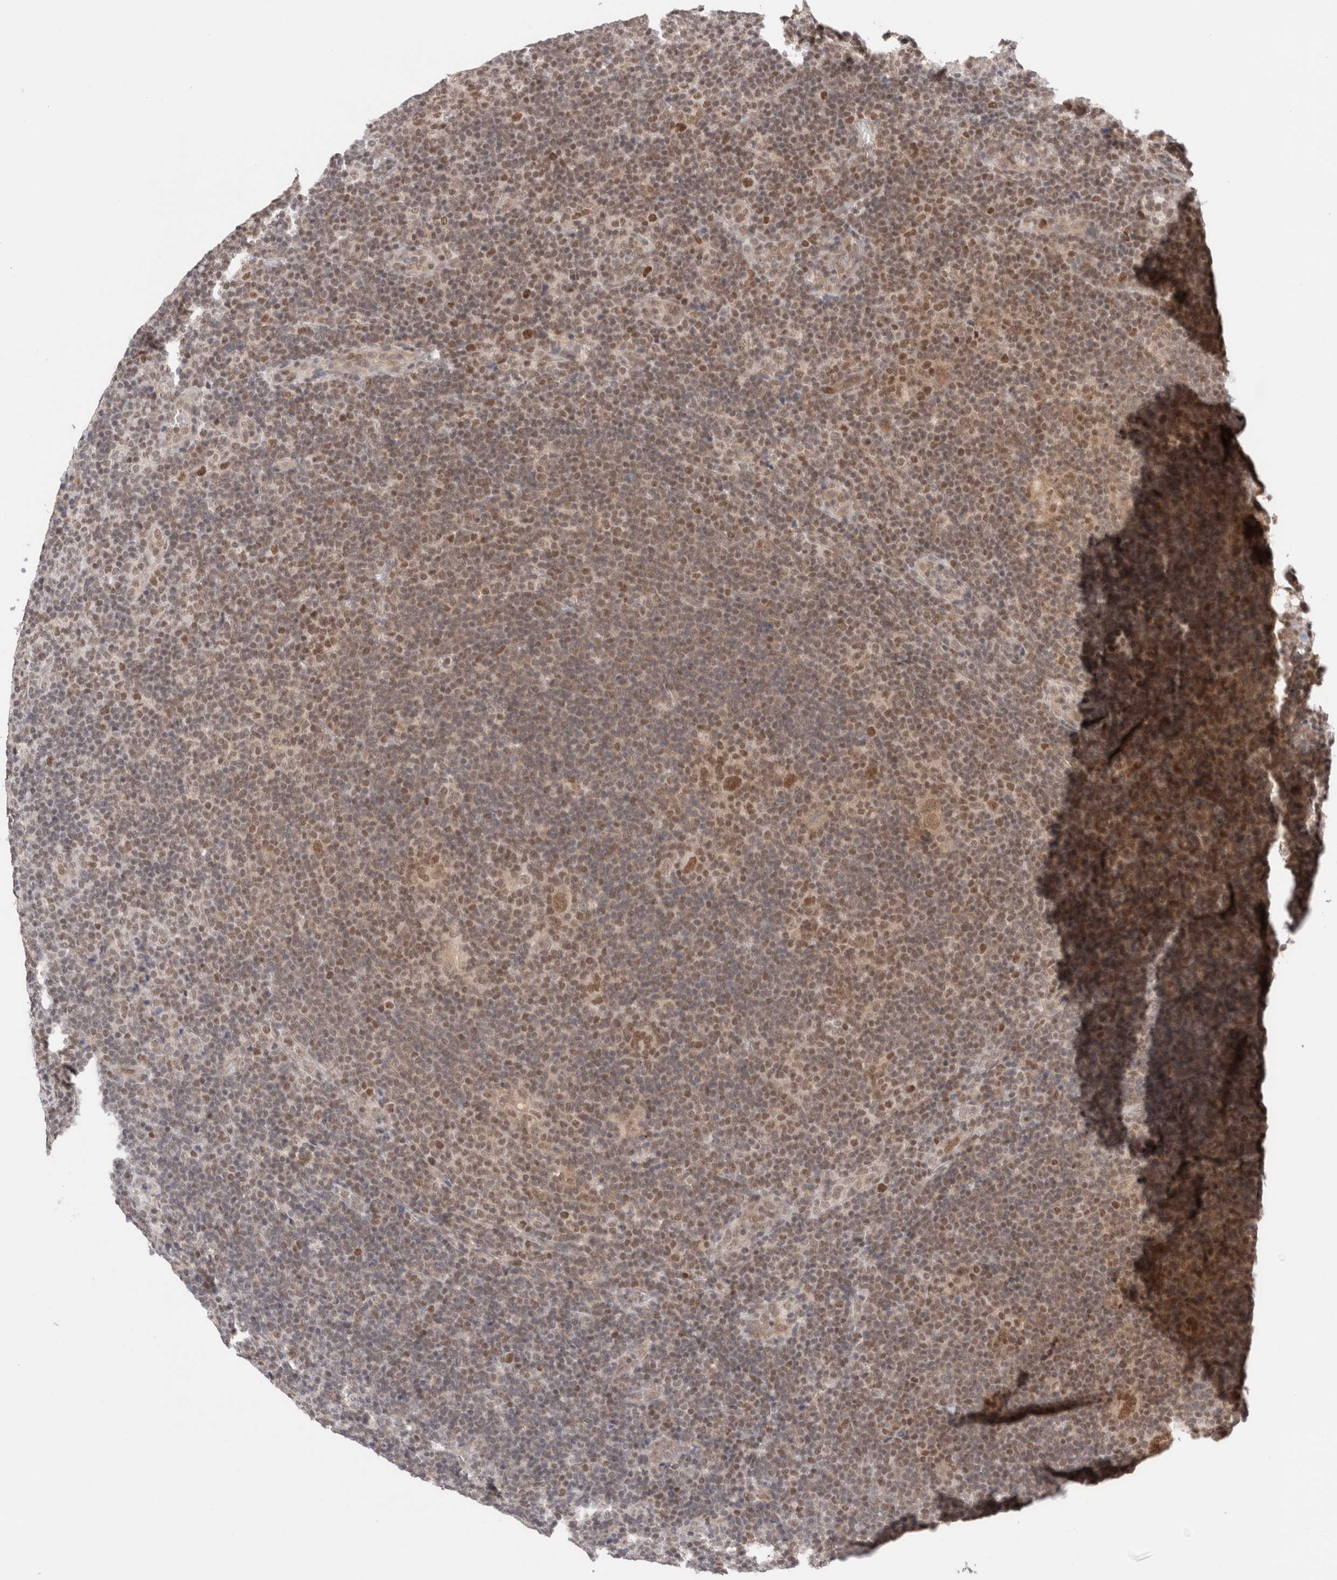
{"staining": {"intensity": "moderate", "quantity": ">75%", "location": "nuclear"}, "tissue": "lymphoma", "cell_type": "Tumor cells", "image_type": "cancer", "snomed": [{"axis": "morphology", "description": "Hodgkin's disease, NOS"}, {"axis": "topography", "description": "Lymph node"}], "caption": "Immunohistochemical staining of human Hodgkin's disease displays medium levels of moderate nuclear protein expression in about >75% of tumor cells.", "gene": "GATAD2A", "patient": {"sex": "female", "age": 57}}